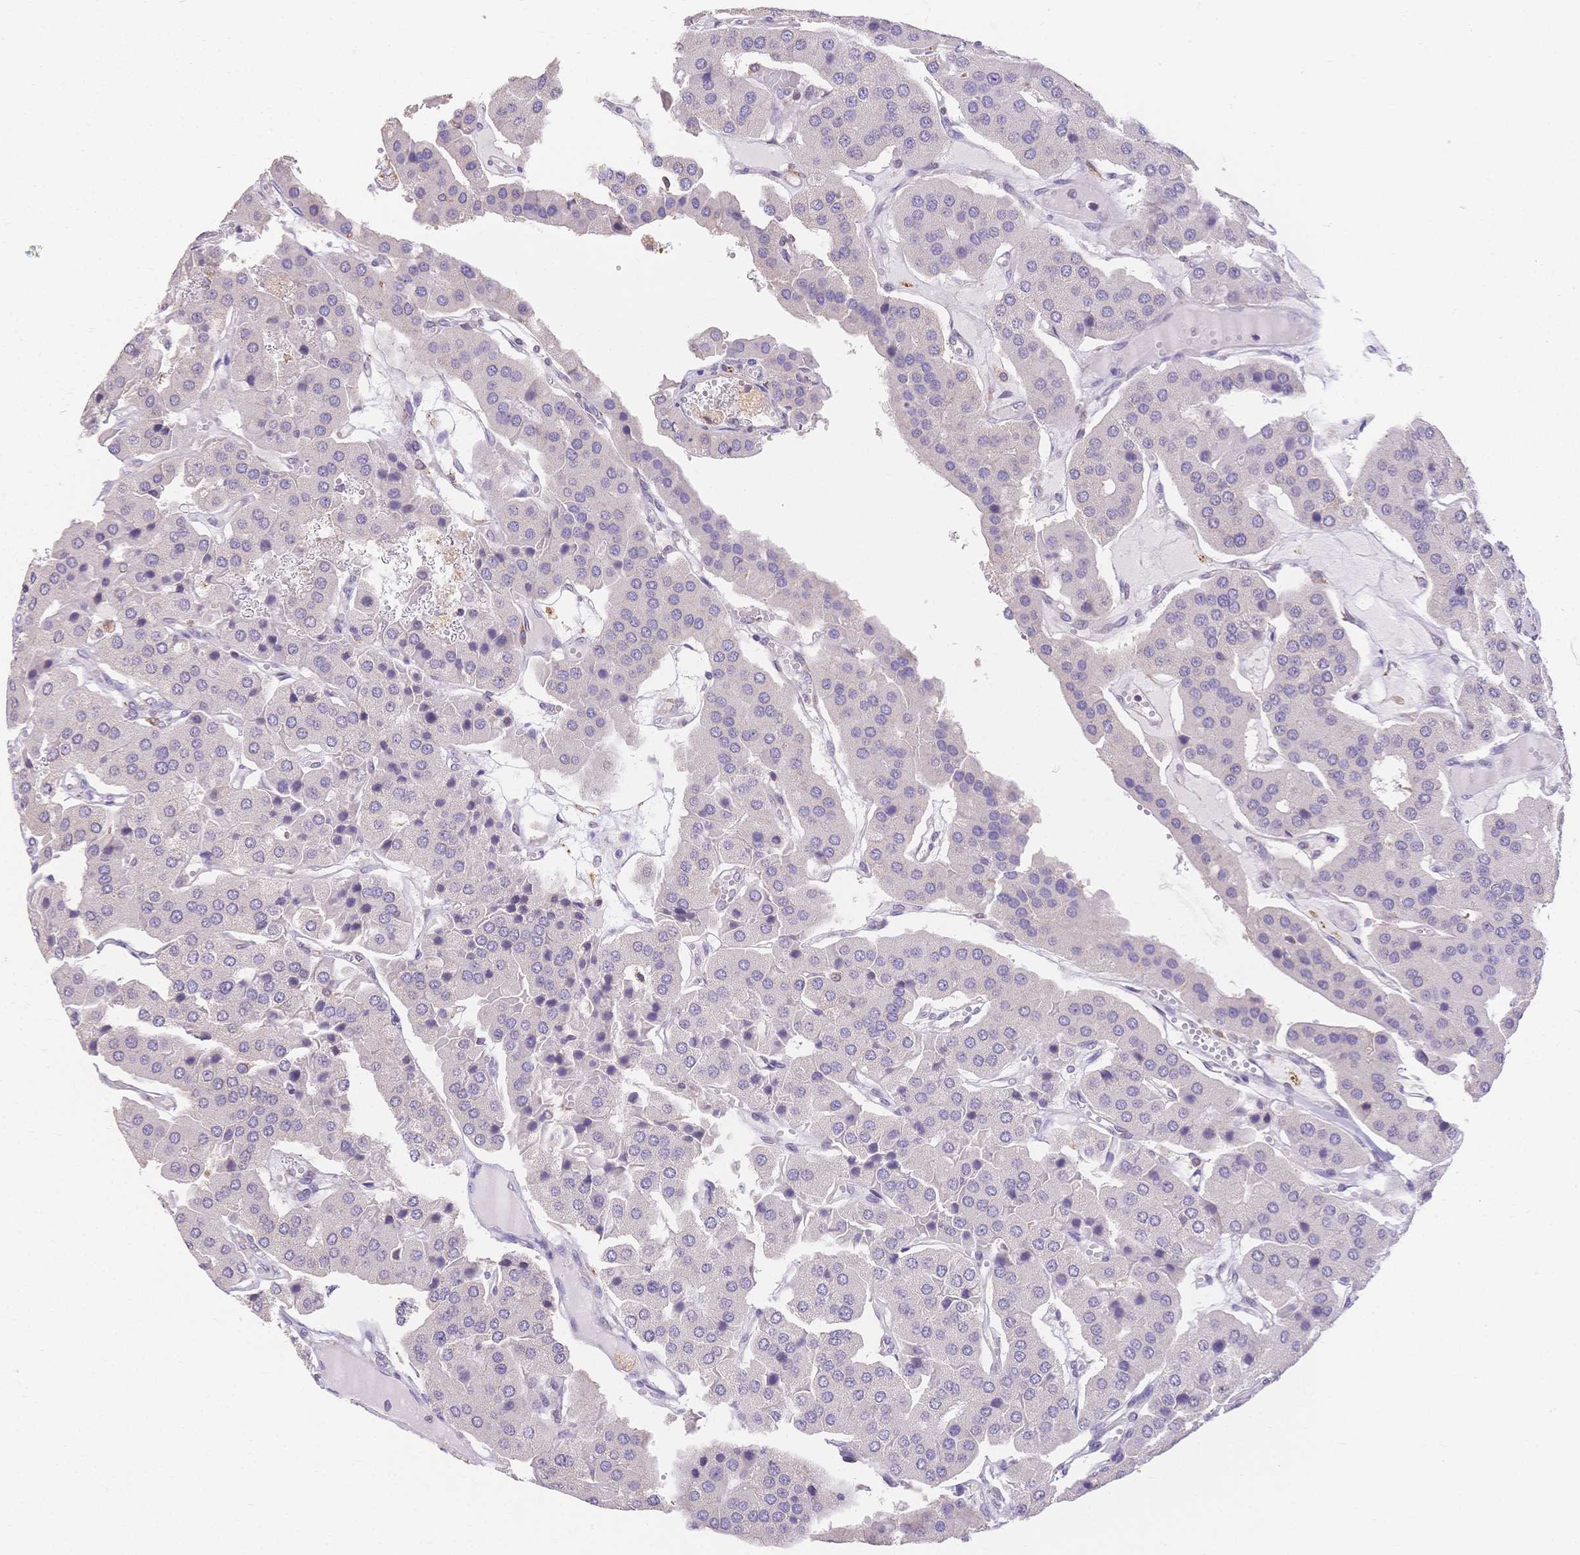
{"staining": {"intensity": "negative", "quantity": "none", "location": "none"}, "tissue": "parathyroid gland", "cell_type": "Glandular cells", "image_type": "normal", "snomed": [{"axis": "morphology", "description": "Normal tissue, NOS"}, {"axis": "morphology", "description": "Adenoma, NOS"}, {"axis": "topography", "description": "Parathyroid gland"}], "caption": "This histopathology image is of unremarkable parathyroid gland stained with immunohistochemistry (IHC) to label a protein in brown with the nuclei are counter-stained blue. There is no staining in glandular cells.", "gene": "HS3ST5", "patient": {"sex": "female", "age": 86}}